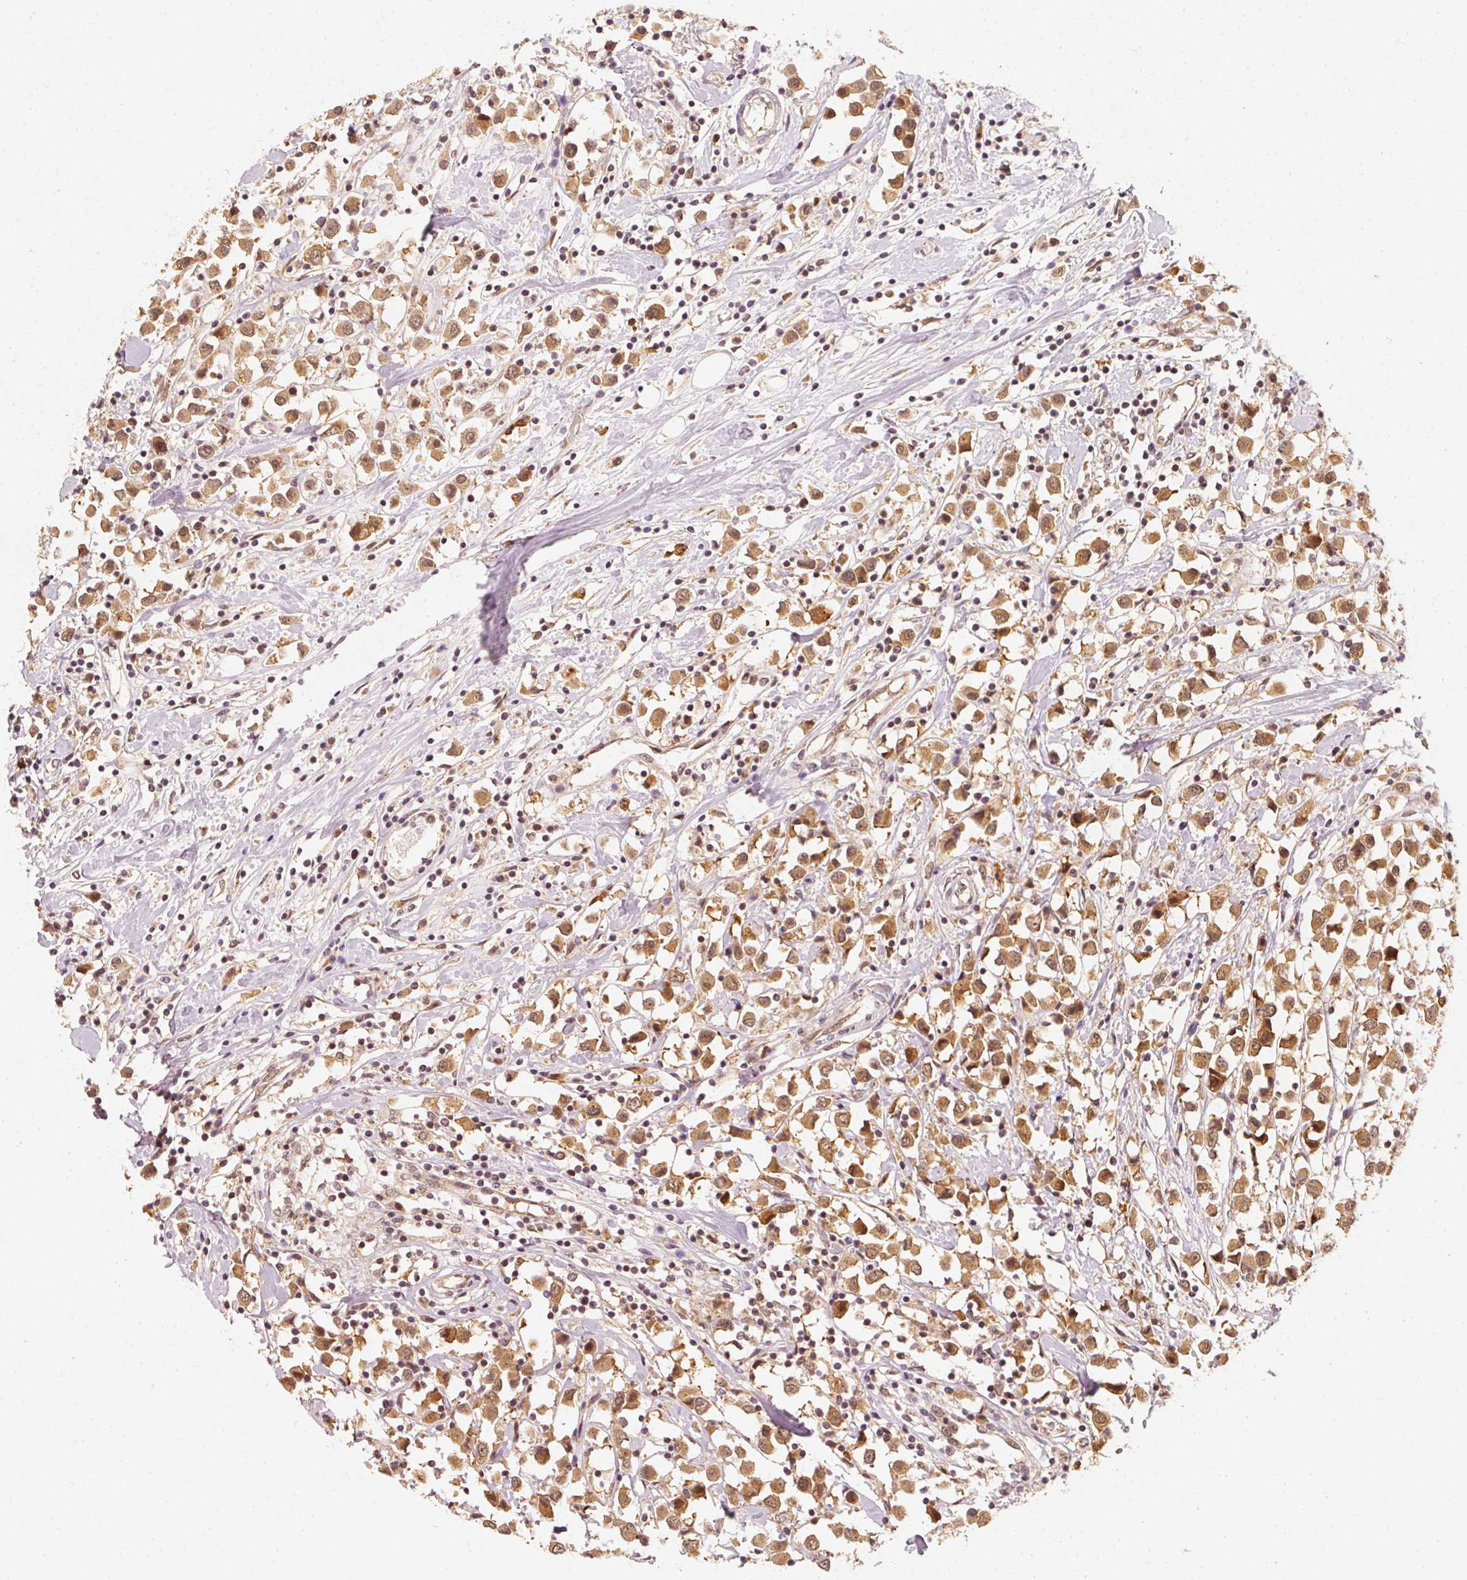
{"staining": {"intensity": "moderate", "quantity": ">75%", "location": "cytoplasmic/membranous"}, "tissue": "breast cancer", "cell_type": "Tumor cells", "image_type": "cancer", "snomed": [{"axis": "morphology", "description": "Duct carcinoma"}, {"axis": "topography", "description": "Breast"}], "caption": "This is an image of immunohistochemistry (IHC) staining of breast intraductal carcinoma, which shows moderate staining in the cytoplasmic/membranous of tumor cells.", "gene": "EEF1A2", "patient": {"sex": "female", "age": 61}}